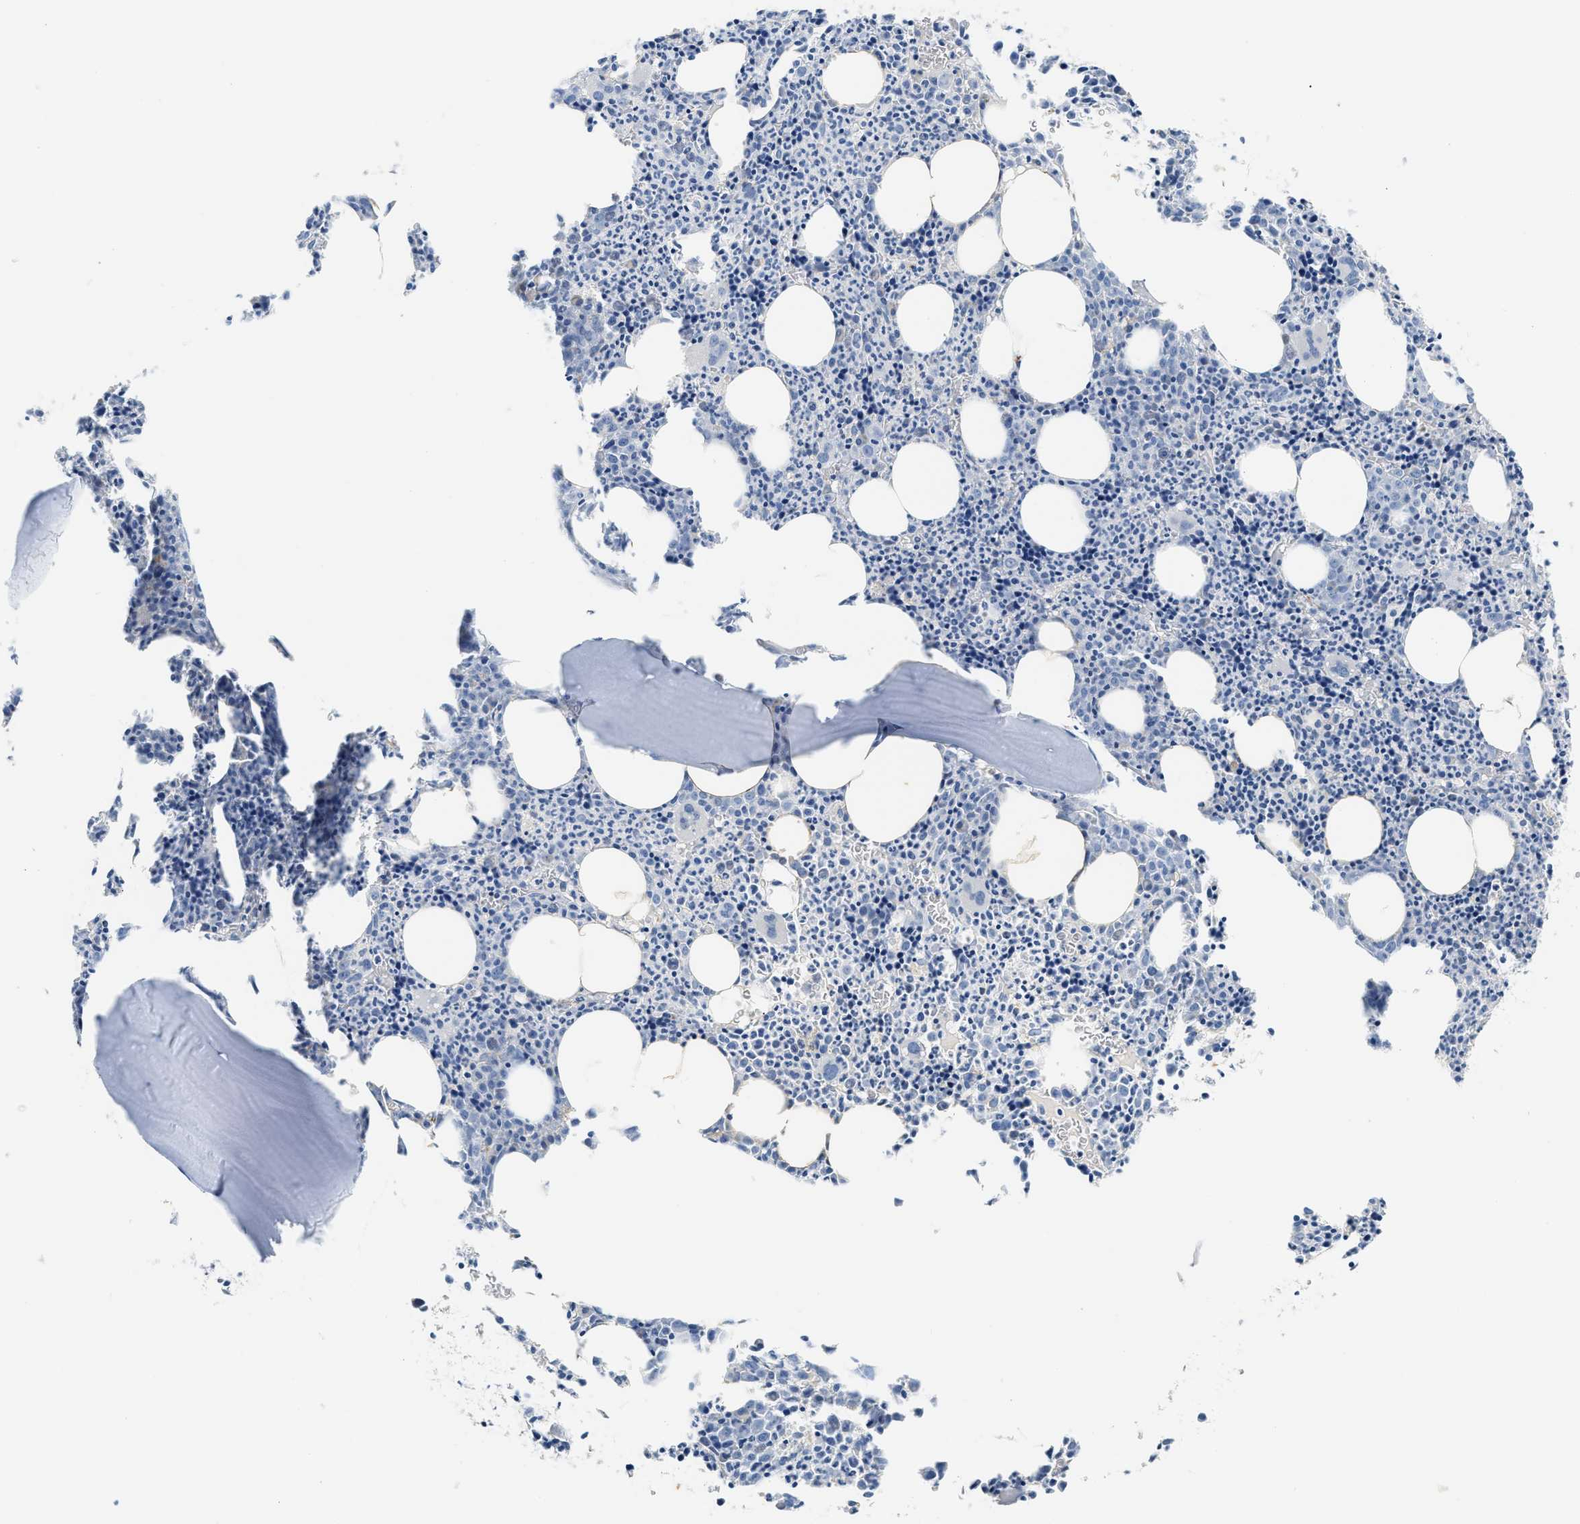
{"staining": {"intensity": "negative", "quantity": "none", "location": "none"}, "tissue": "bone marrow", "cell_type": "Hematopoietic cells", "image_type": "normal", "snomed": [{"axis": "morphology", "description": "Normal tissue, NOS"}, {"axis": "morphology", "description": "Inflammation, NOS"}, {"axis": "topography", "description": "Bone marrow"}], "caption": "This photomicrograph is of unremarkable bone marrow stained with IHC to label a protein in brown with the nuclei are counter-stained blue. There is no staining in hematopoietic cells.", "gene": "PCK2", "patient": {"sex": "male", "age": 31}}